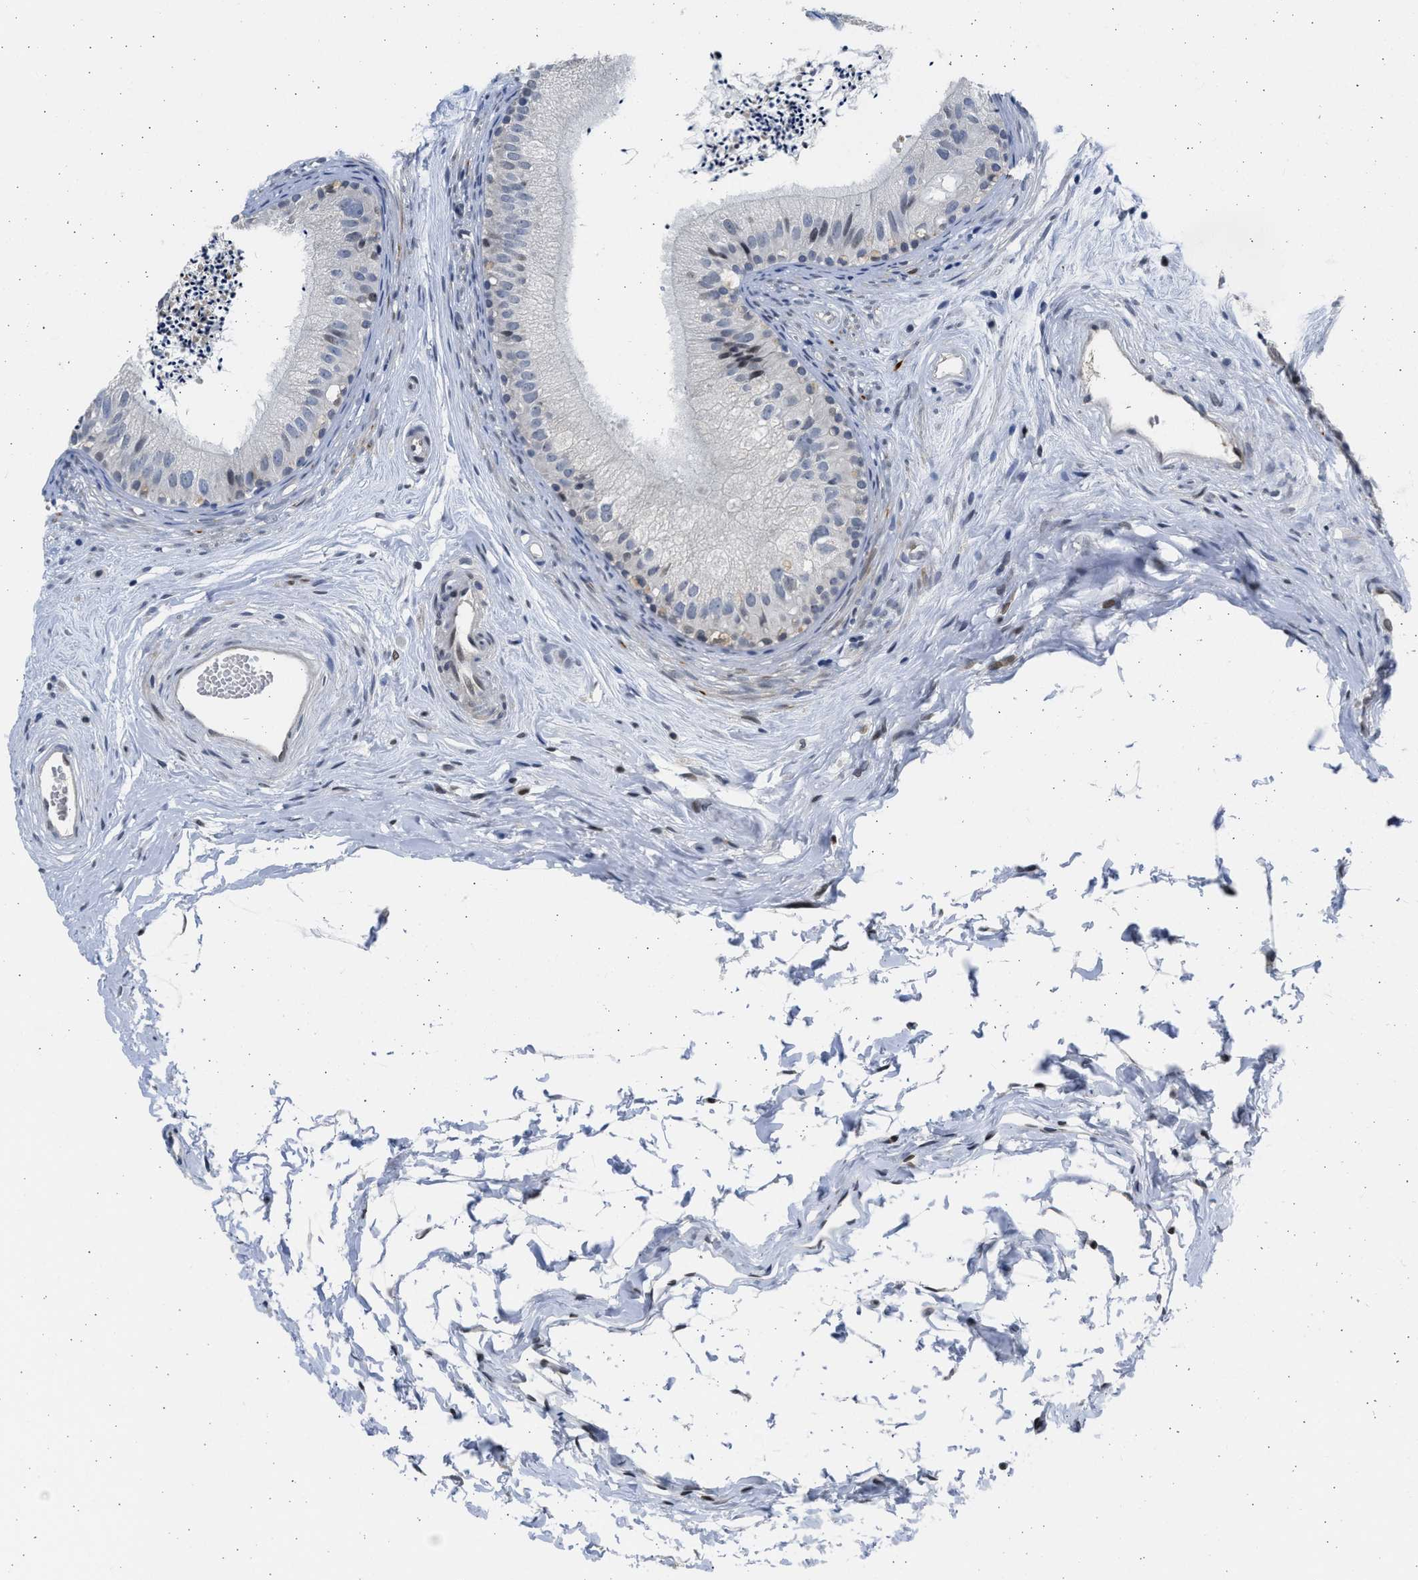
{"staining": {"intensity": "moderate", "quantity": "25%-75%", "location": "cytoplasmic/membranous,nuclear"}, "tissue": "epididymis", "cell_type": "Glandular cells", "image_type": "normal", "snomed": [{"axis": "morphology", "description": "Normal tissue, NOS"}, {"axis": "topography", "description": "Epididymis"}], "caption": "A medium amount of moderate cytoplasmic/membranous,nuclear expression is identified in about 25%-75% of glandular cells in normal epididymis.", "gene": "HMGN3", "patient": {"sex": "male", "age": 56}}